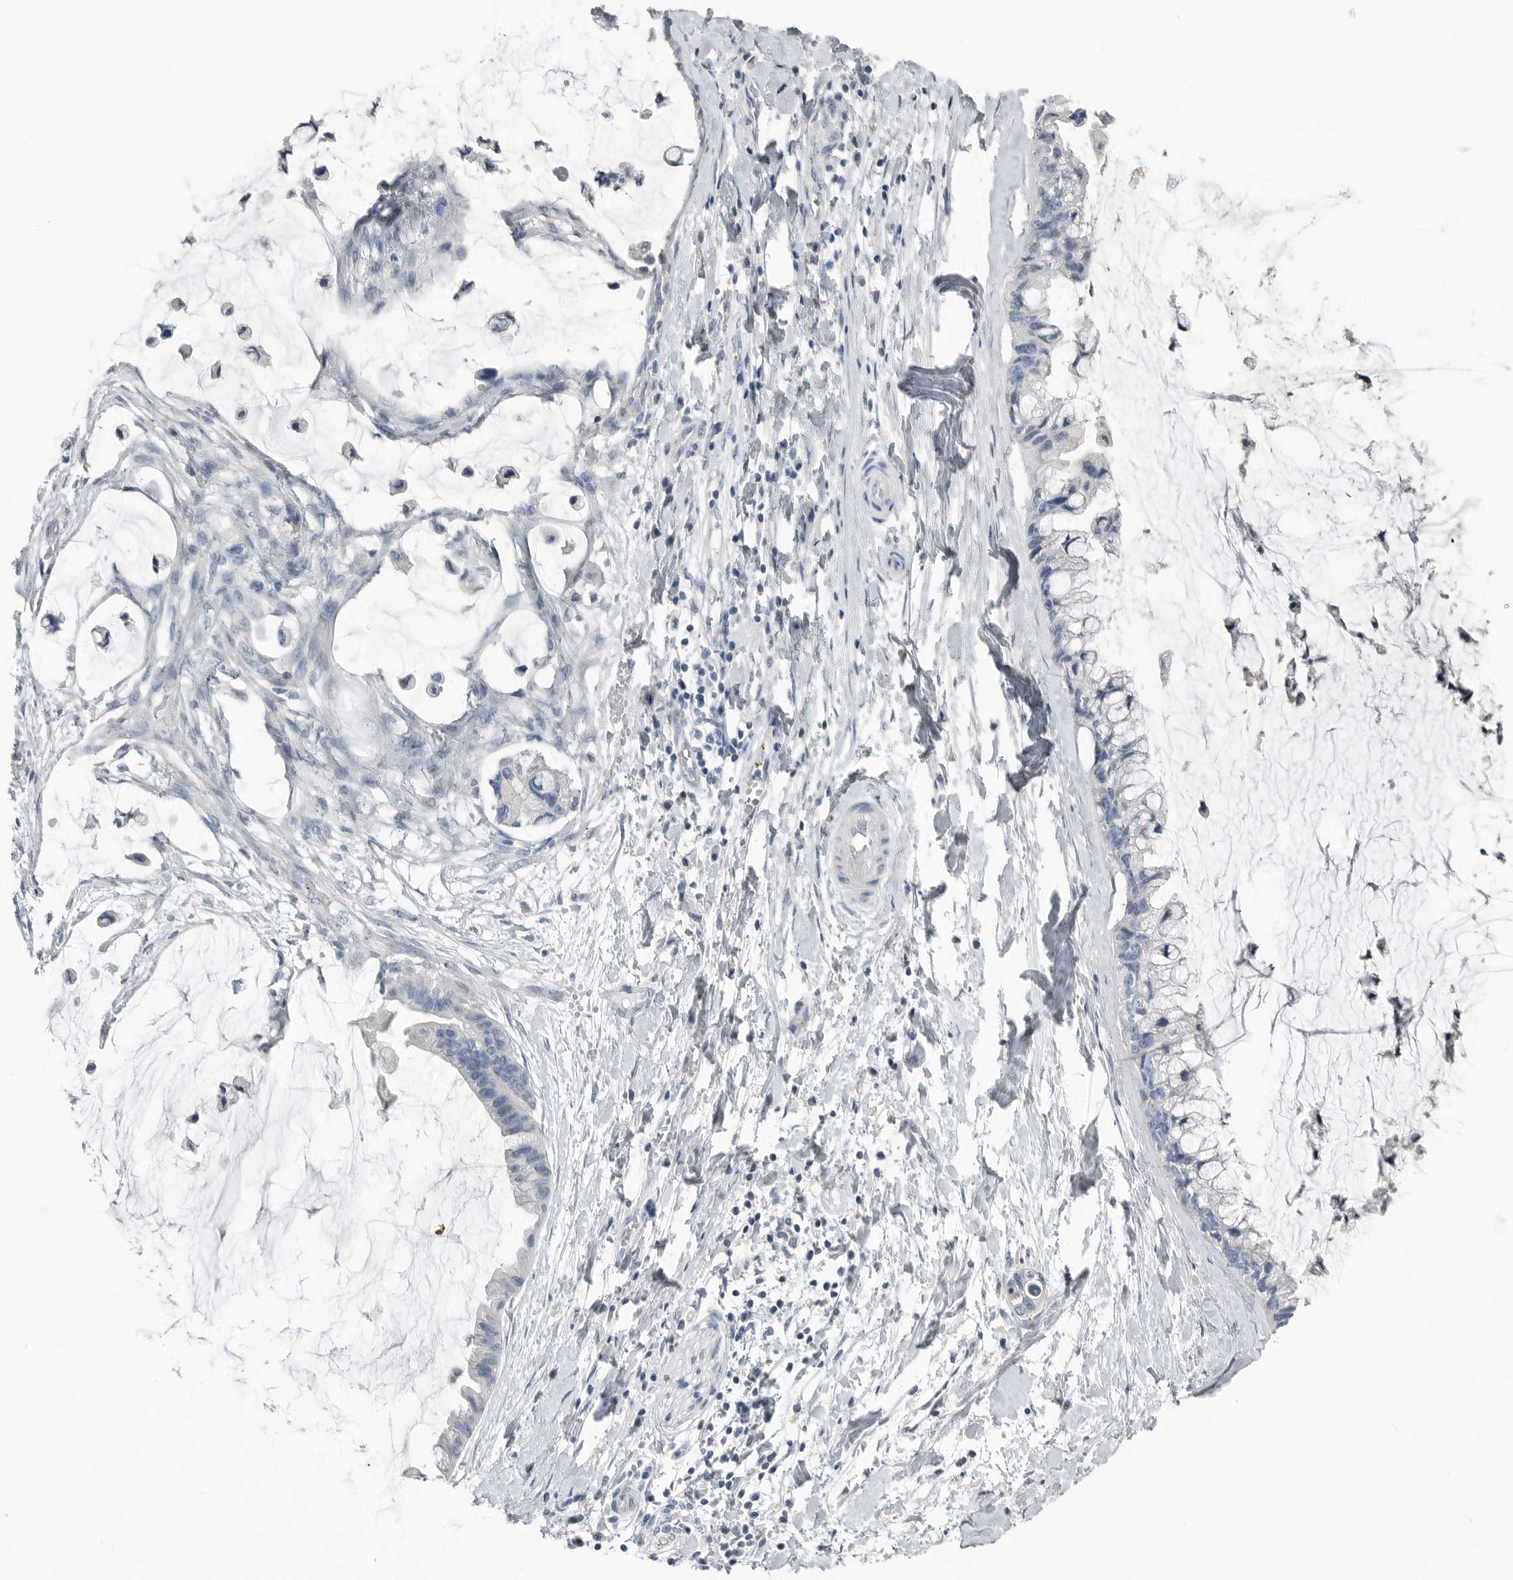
{"staining": {"intensity": "negative", "quantity": "none", "location": "none"}, "tissue": "ovarian cancer", "cell_type": "Tumor cells", "image_type": "cancer", "snomed": [{"axis": "morphology", "description": "Cystadenocarcinoma, mucinous, NOS"}, {"axis": "topography", "description": "Ovary"}], "caption": "This is an immunohistochemistry photomicrograph of human ovarian mucinous cystadenocarcinoma. There is no staining in tumor cells.", "gene": "SERPINB7", "patient": {"sex": "female", "age": 39}}